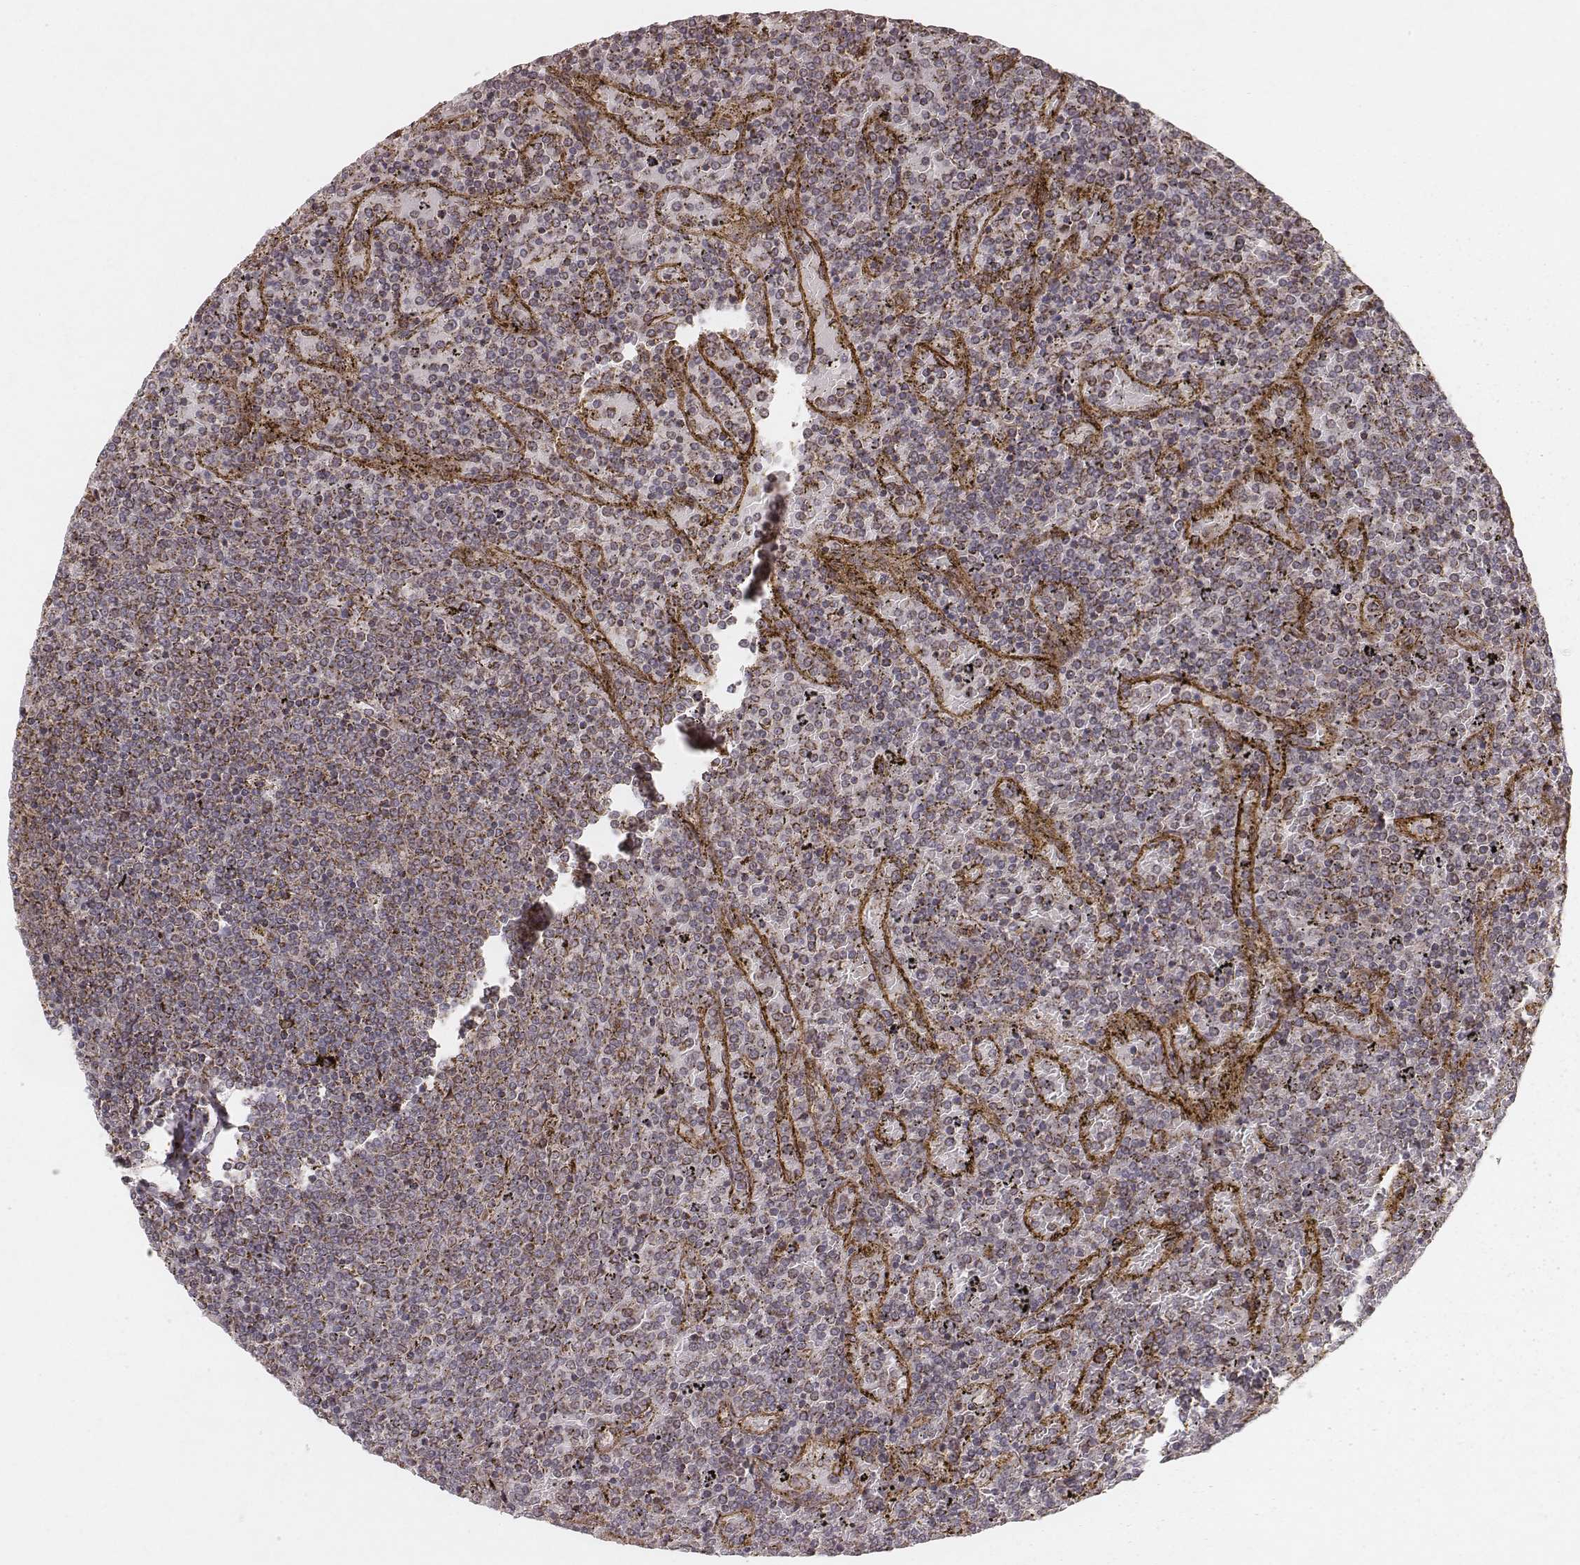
{"staining": {"intensity": "negative", "quantity": "none", "location": "none"}, "tissue": "lymphoma", "cell_type": "Tumor cells", "image_type": "cancer", "snomed": [{"axis": "morphology", "description": "Malignant lymphoma, non-Hodgkin's type, Low grade"}, {"axis": "topography", "description": "Spleen"}], "caption": "Tumor cells are negative for brown protein staining in lymphoma. The staining was performed using DAB to visualize the protein expression in brown, while the nuclei were stained in blue with hematoxylin (Magnification: 20x).", "gene": "NDUFA7", "patient": {"sex": "female", "age": 77}}